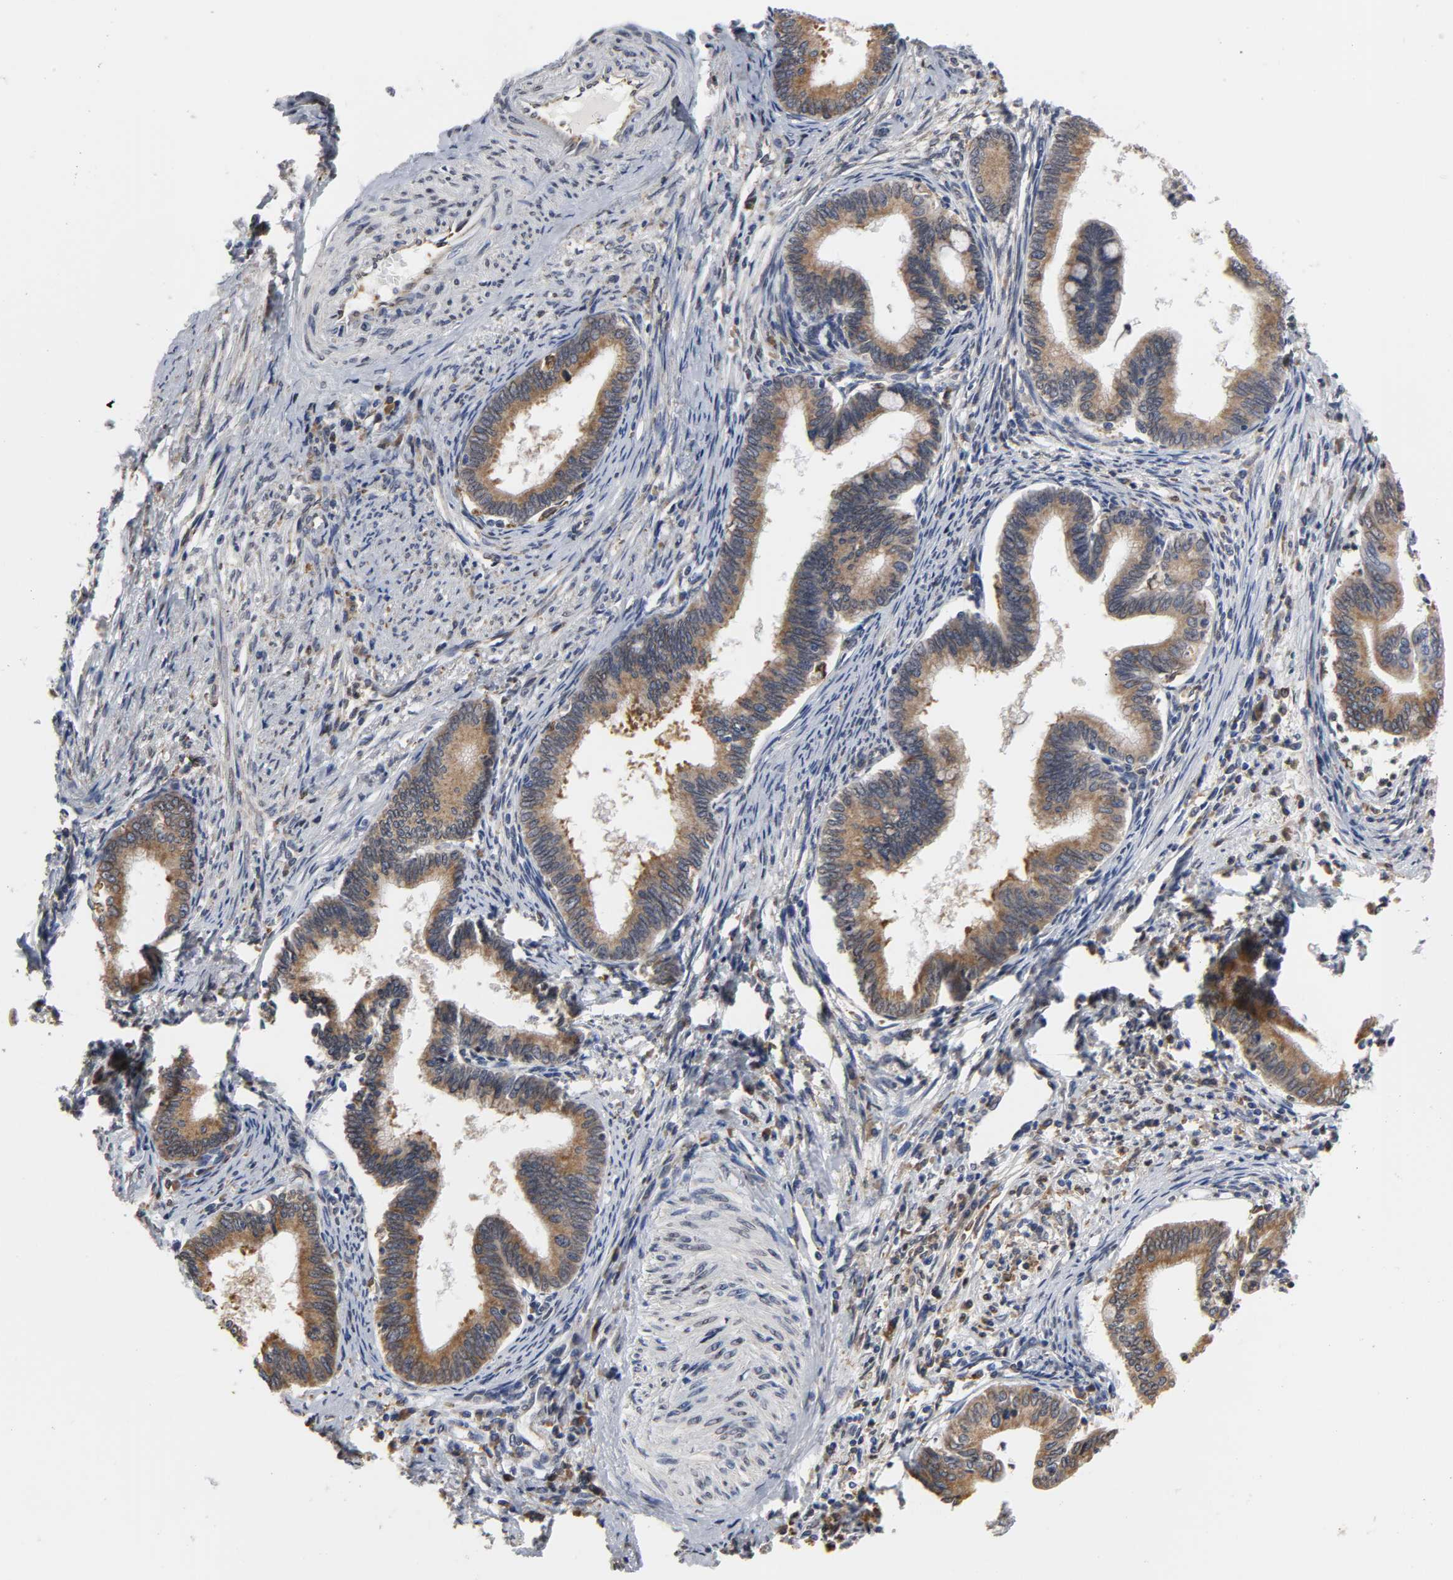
{"staining": {"intensity": "moderate", "quantity": ">75%", "location": "cytoplasmic/membranous"}, "tissue": "cervical cancer", "cell_type": "Tumor cells", "image_type": "cancer", "snomed": [{"axis": "morphology", "description": "Adenocarcinoma, NOS"}, {"axis": "topography", "description": "Cervix"}], "caption": "Protein staining of adenocarcinoma (cervical) tissue reveals moderate cytoplasmic/membranous positivity in about >75% of tumor cells.", "gene": "HCK", "patient": {"sex": "female", "age": 36}}